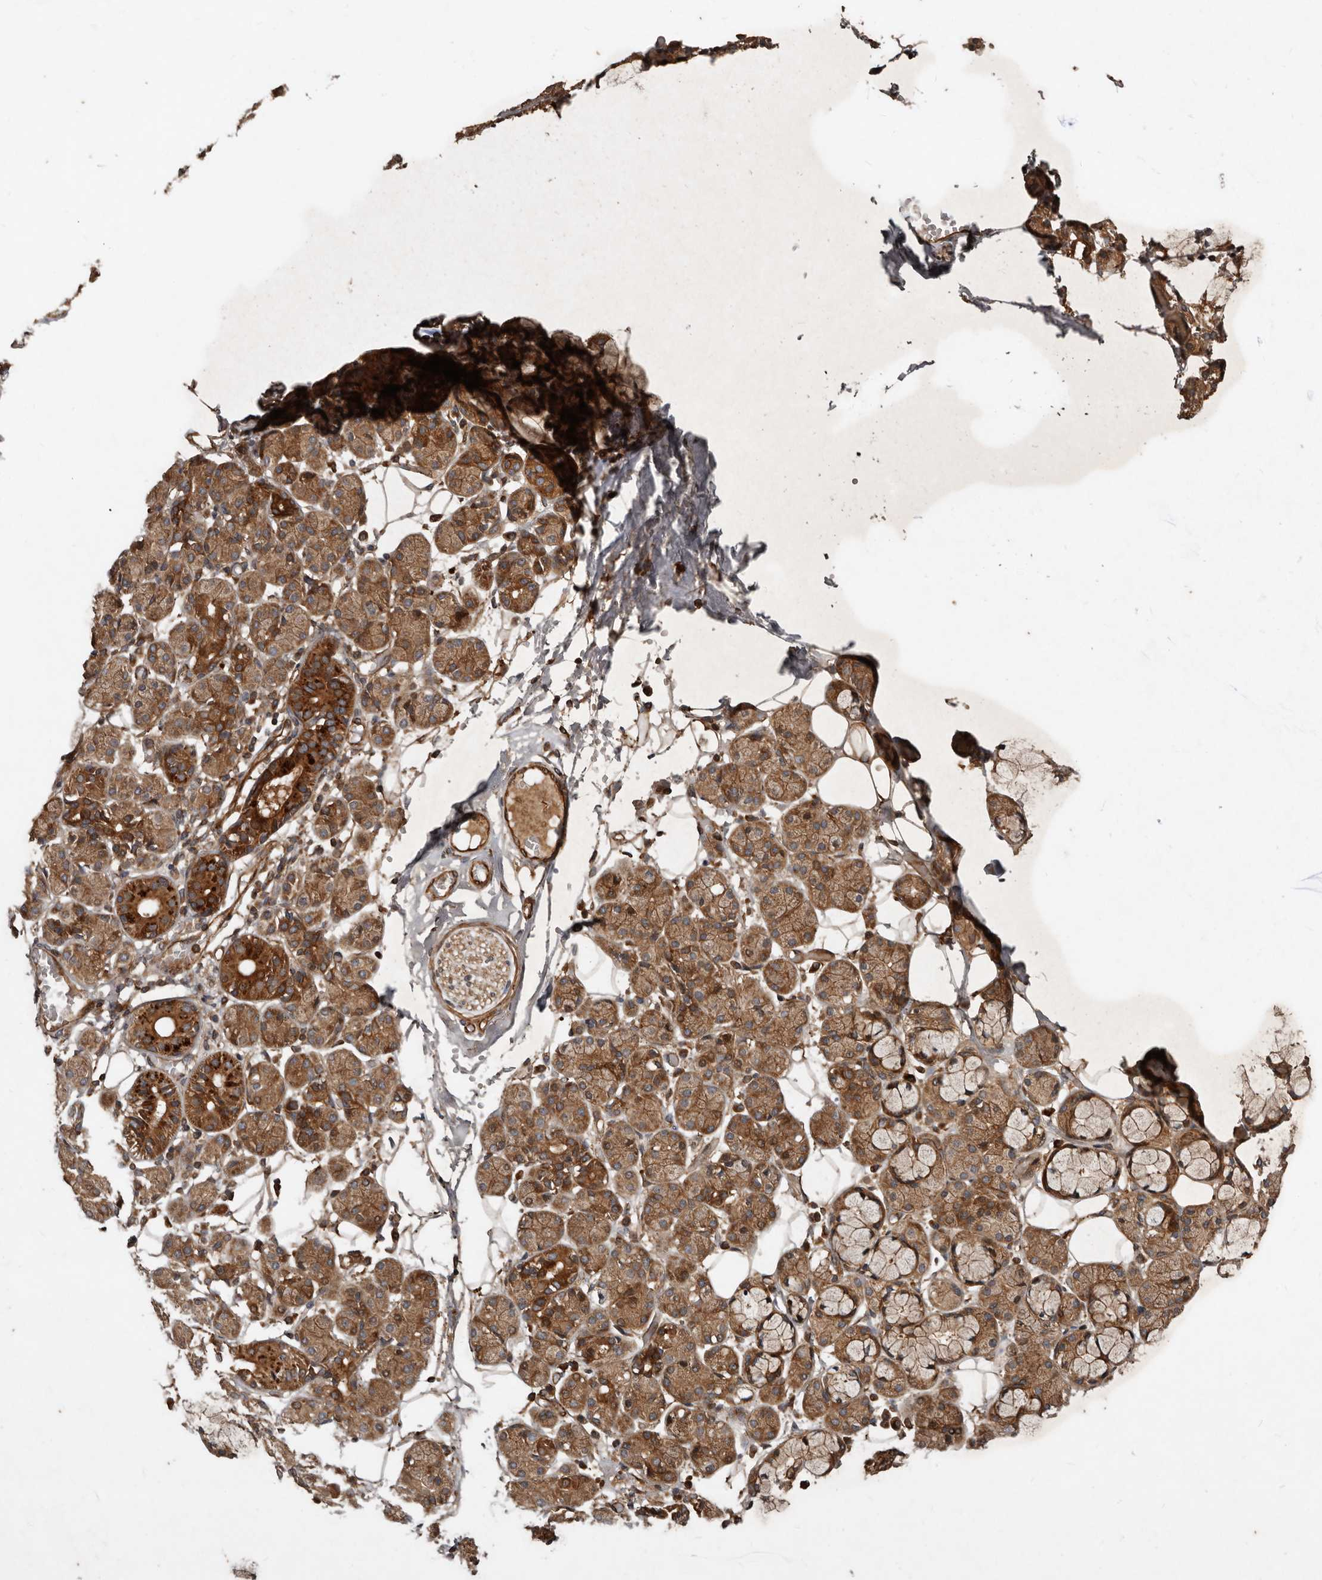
{"staining": {"intensity": "moderate", "quantity": "25%-75%", "location": "cytoplasmic/membranous"}, "tissue": "salivary gland", "cell_type": "Glandular cells", "image_type": "normal", "snomed": [{"axis": "morphology", "description": "Normal tissue, NOS"}, {"axis": "topography", "description": "Salivary gland"}], "caption": "Immunohistochemistry (IHC) histopathology image of benign human salivary gland stained for a protein (brown), which displays medium levels of moderate cytoplasmic/membranous expression in about 25%-75% of glandular cells.", "gene": "STK36", "patient": {"sex": "male", "age": 63}}